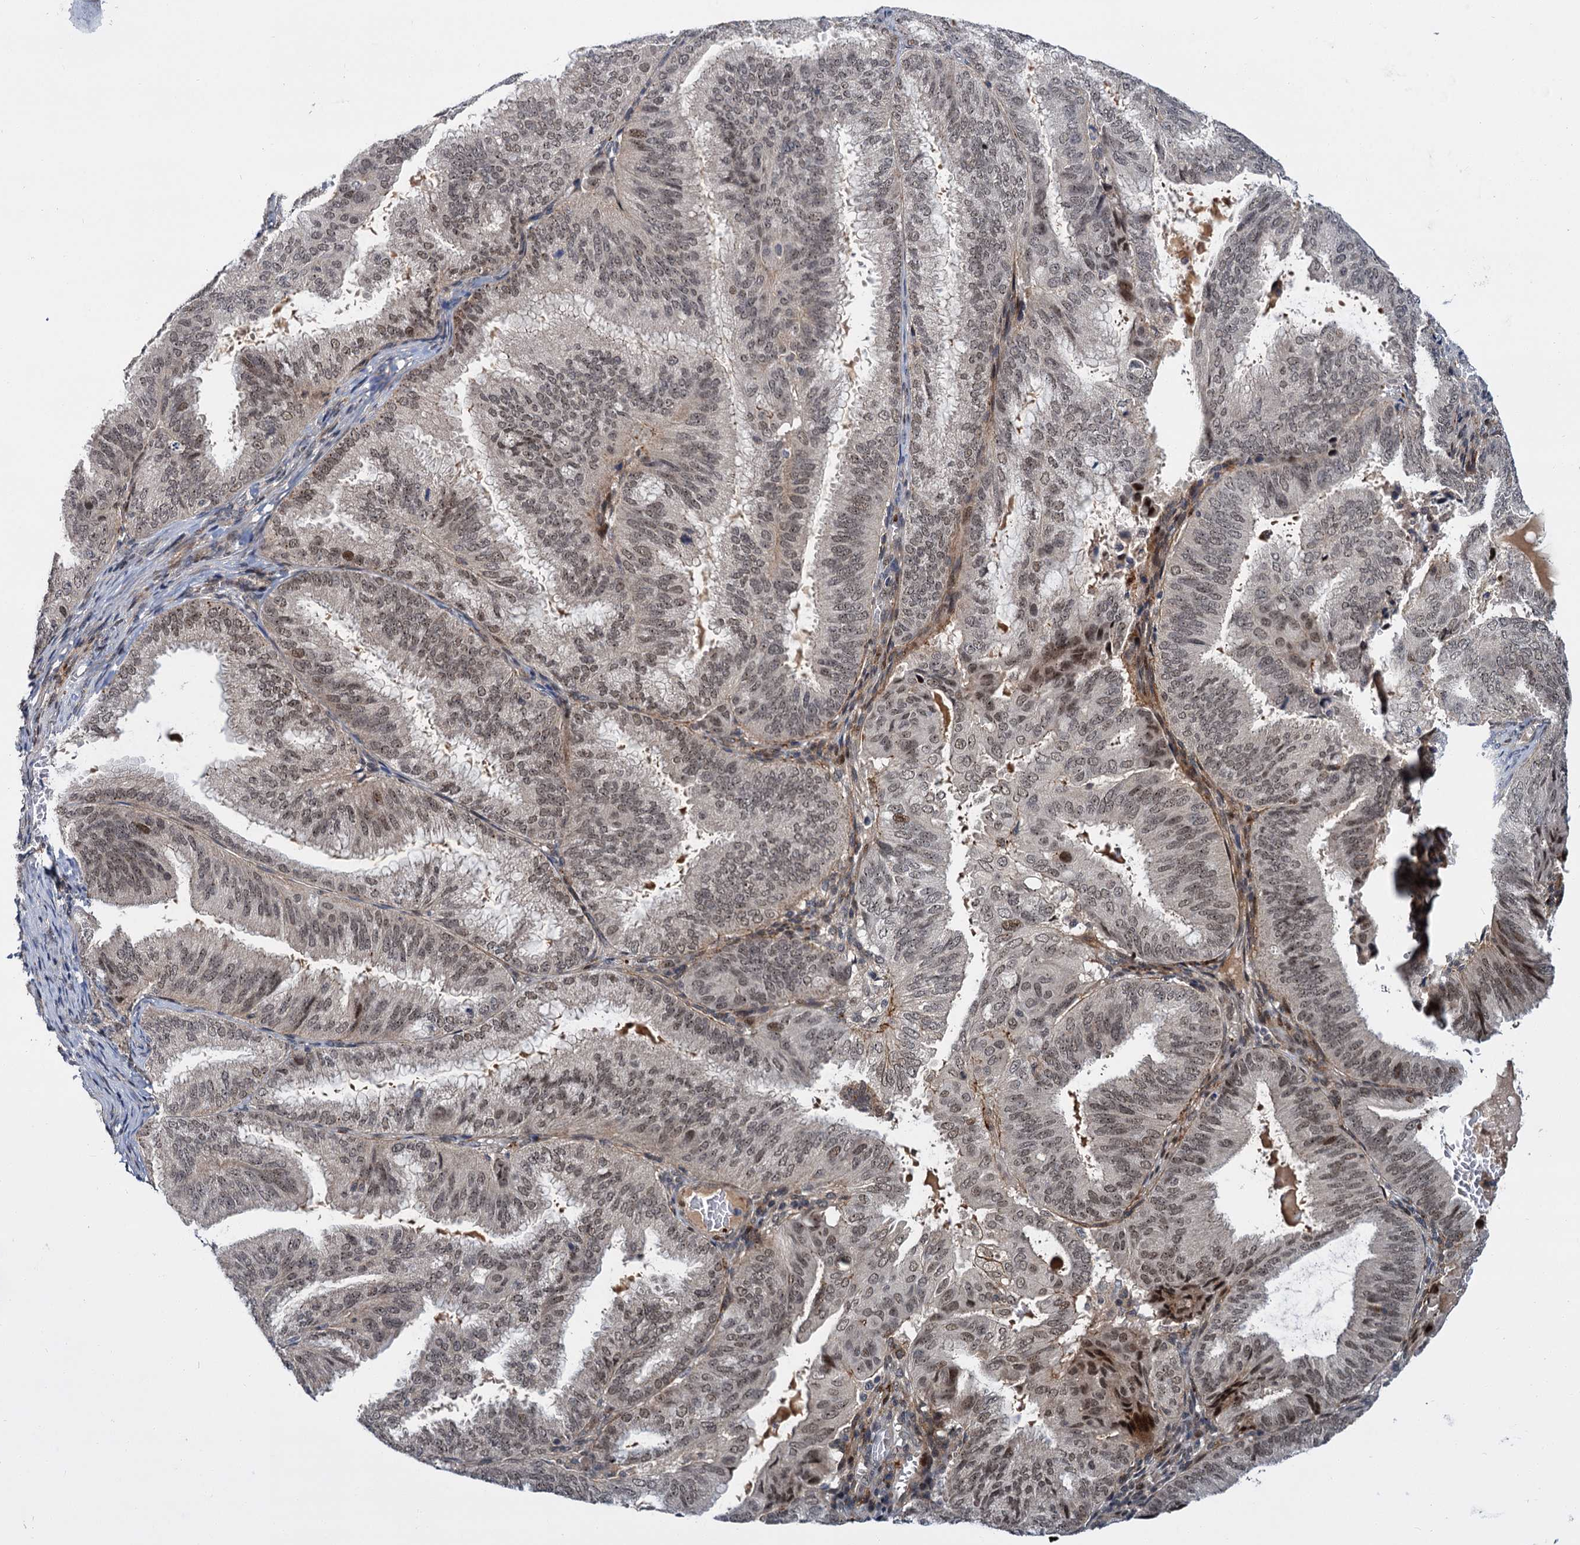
{"staining": {"intensity": "weak", "quantity": ">75%", "location": "nuclear"}, "tissue": "endometrial cancer", "cell_type": "Tumor cells", "image_type": "cancer", "snomed": [{"axis": "morphology", "description": "Adenocarcinoma, NOS"}, {"axis": "topography", "description": "Endometrium"}], "caption": "Tumor cells show low levels of weak nuclear positivity in approximately >75% of cells in endometrial cancer (adenocarcinoma).", "gene": "MBD6", "patient": {"sex": "female", "age": 49}}